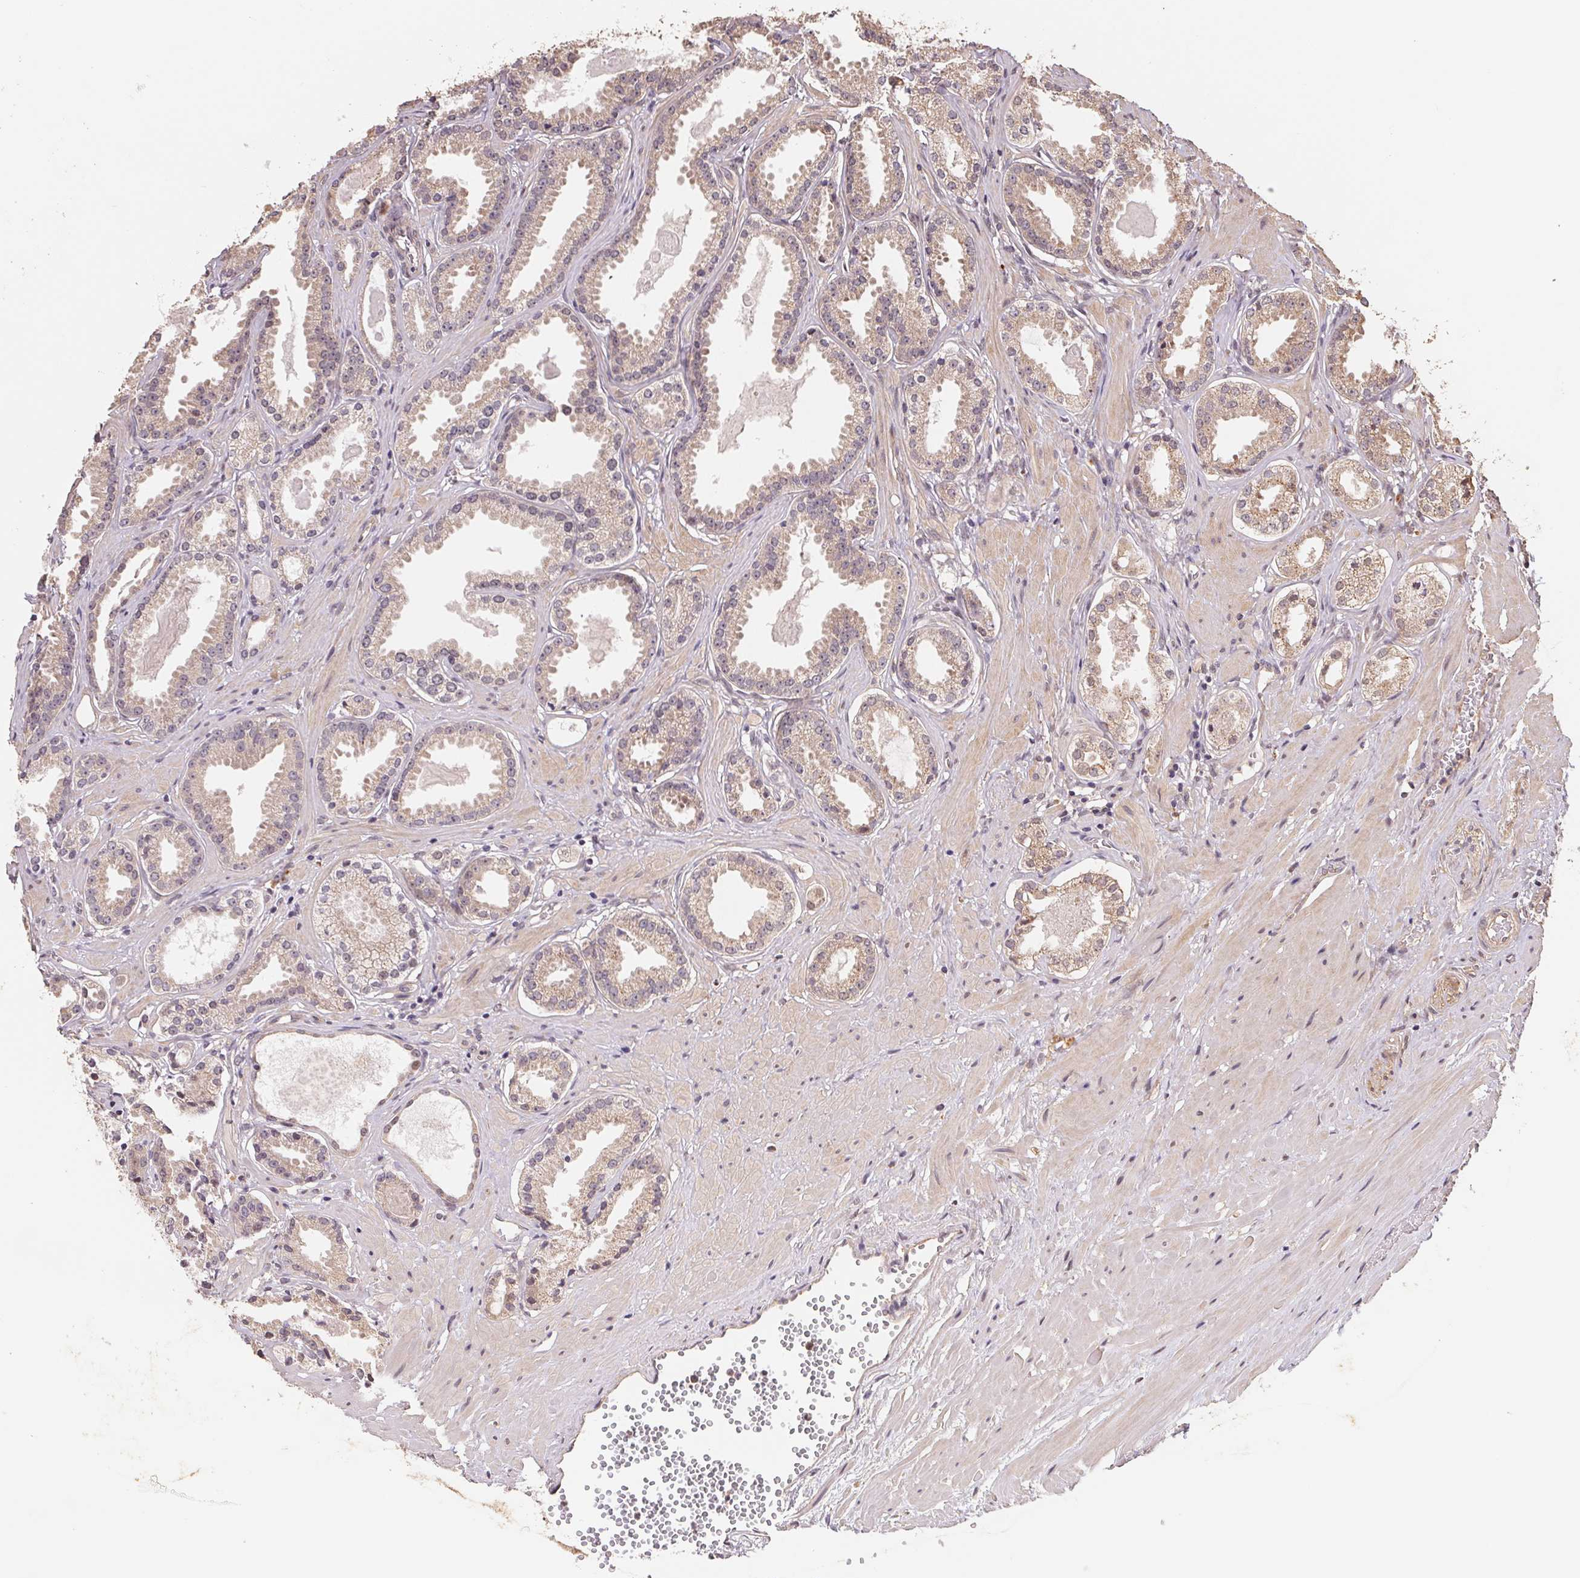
{"staining": {"intensity": "weak", "quantity": "25%-75%", "location": "cytoplasmic/membranous,nuclear"}, "tissue": "prostate cancer", "cell_type": "Tumor cells", "image_type": "cancer", "snomed": [{"axis": "morphology", "description": "Adenocarcinoma, NOS"}, {"axis": "morphology", "description": "Adenocarcinoma, Low grade"}, {"axis": "topography", "description": "Prostate"}], "caption": "This micrograph reveals immunohistochemistry staining of human prostate cancer, with low weak cytoplasmic/membranous and nuclear expression in approximately 25%-75% of tumor cells.", "gene": "TMEM222", "patient": {"sex": "male", "age": 64}}